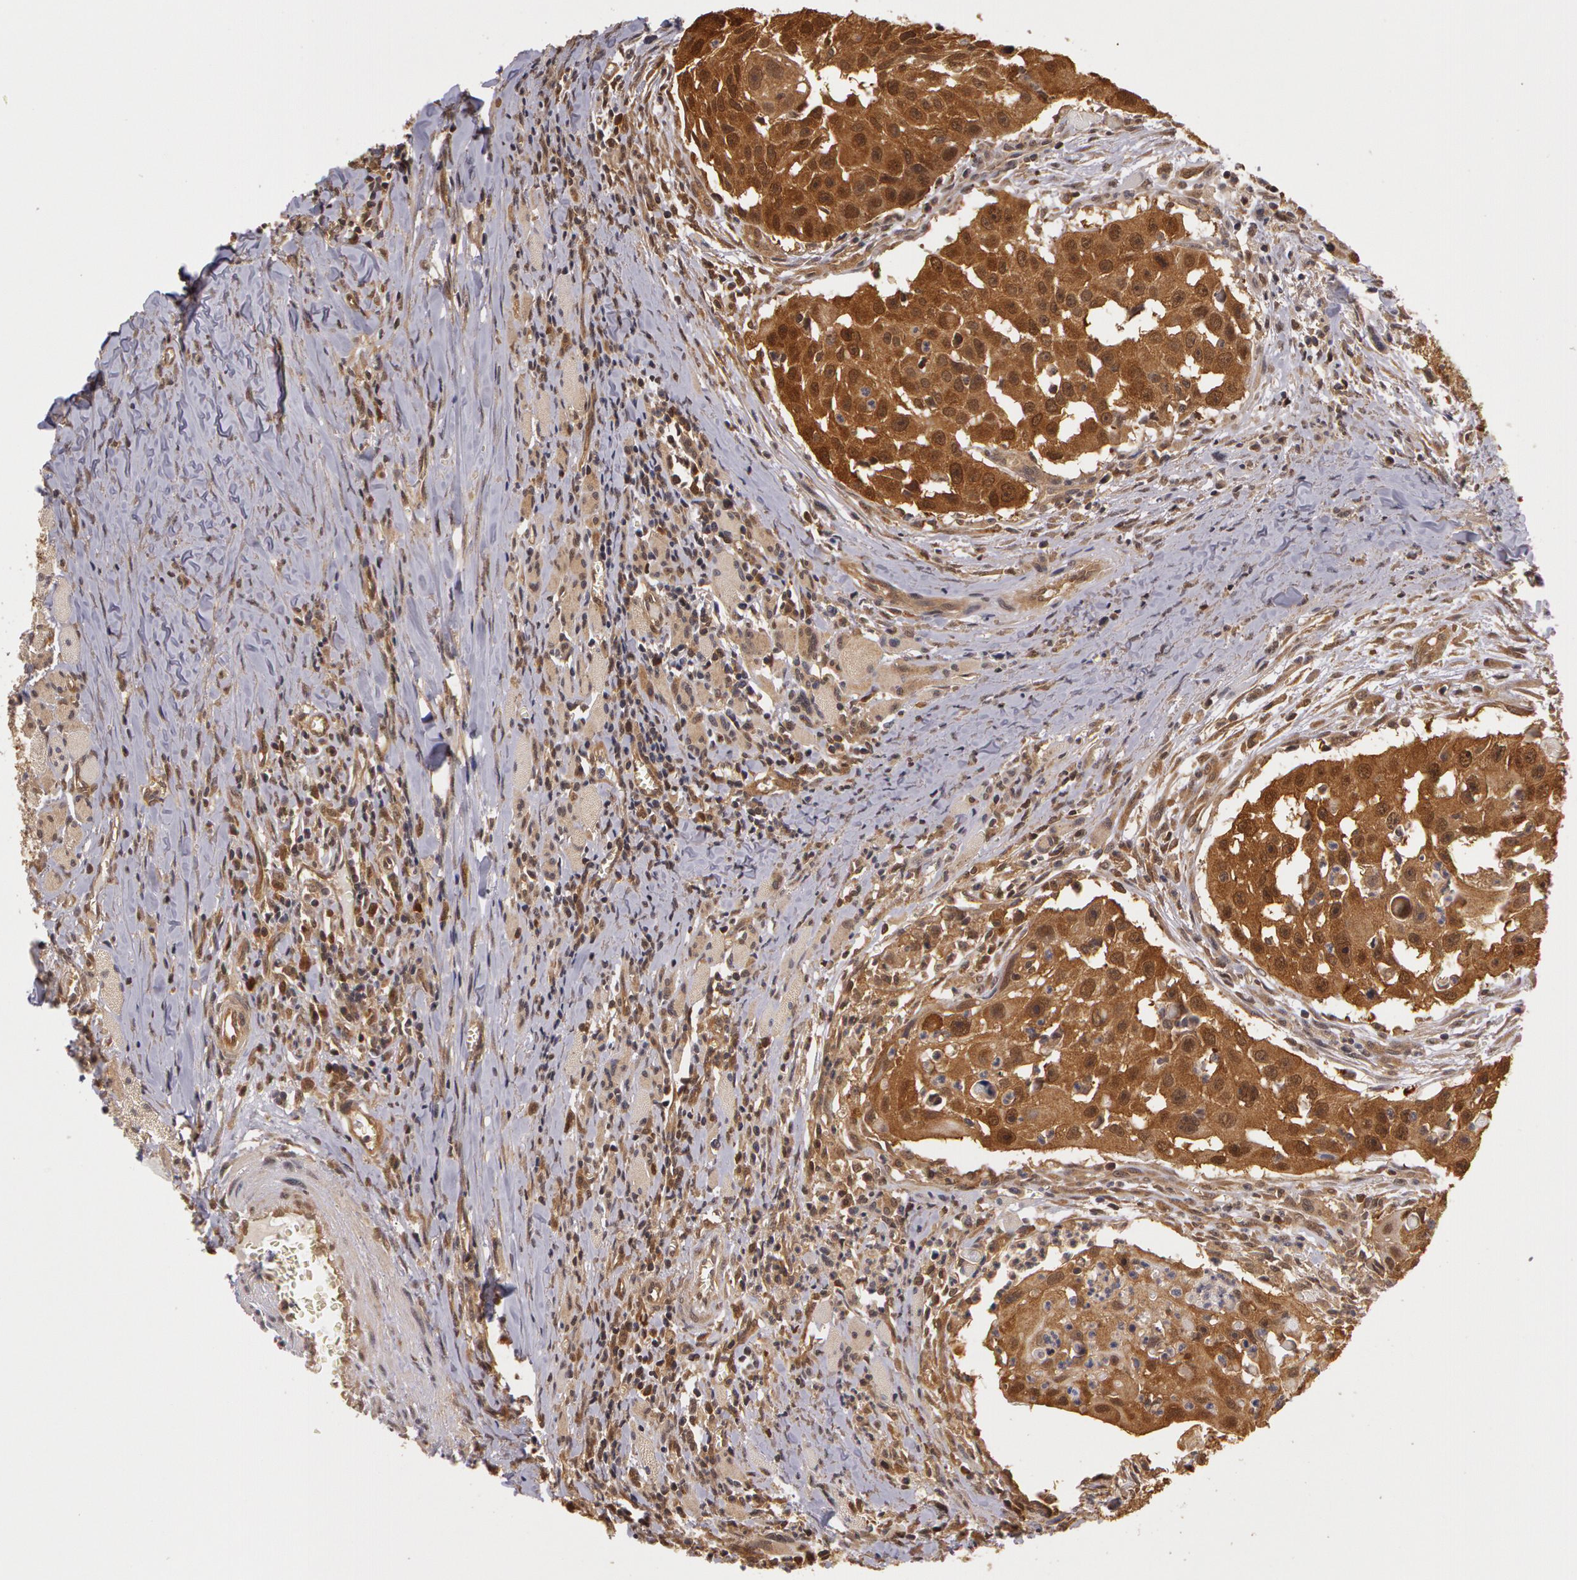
{"staining": {"intensity": "strong", "quantity": ">75%", "location": "cytoplasmic/membranous"}, "tissue": "head and neck cancer", "cell_type": "Tumor cells", "image_type": "cancer", "snomed": [{"axis": "morphology", "description": "Squamous cell carcinoma, NOS"}, {"axis": "topography", "description": "Head-Neck"}], "caption": "Head and neck cancer (squamous cell carcinoma) was stained to show a protein in brown. There is high levels of strong cytoplasmic/membranous staining in approximately >75% of tumor cells. (brown staining indicates protein expression, while blue staining denotes nuclei).", "gene": "AHSA1", "patient": {"sex": "male", "age": 64}}